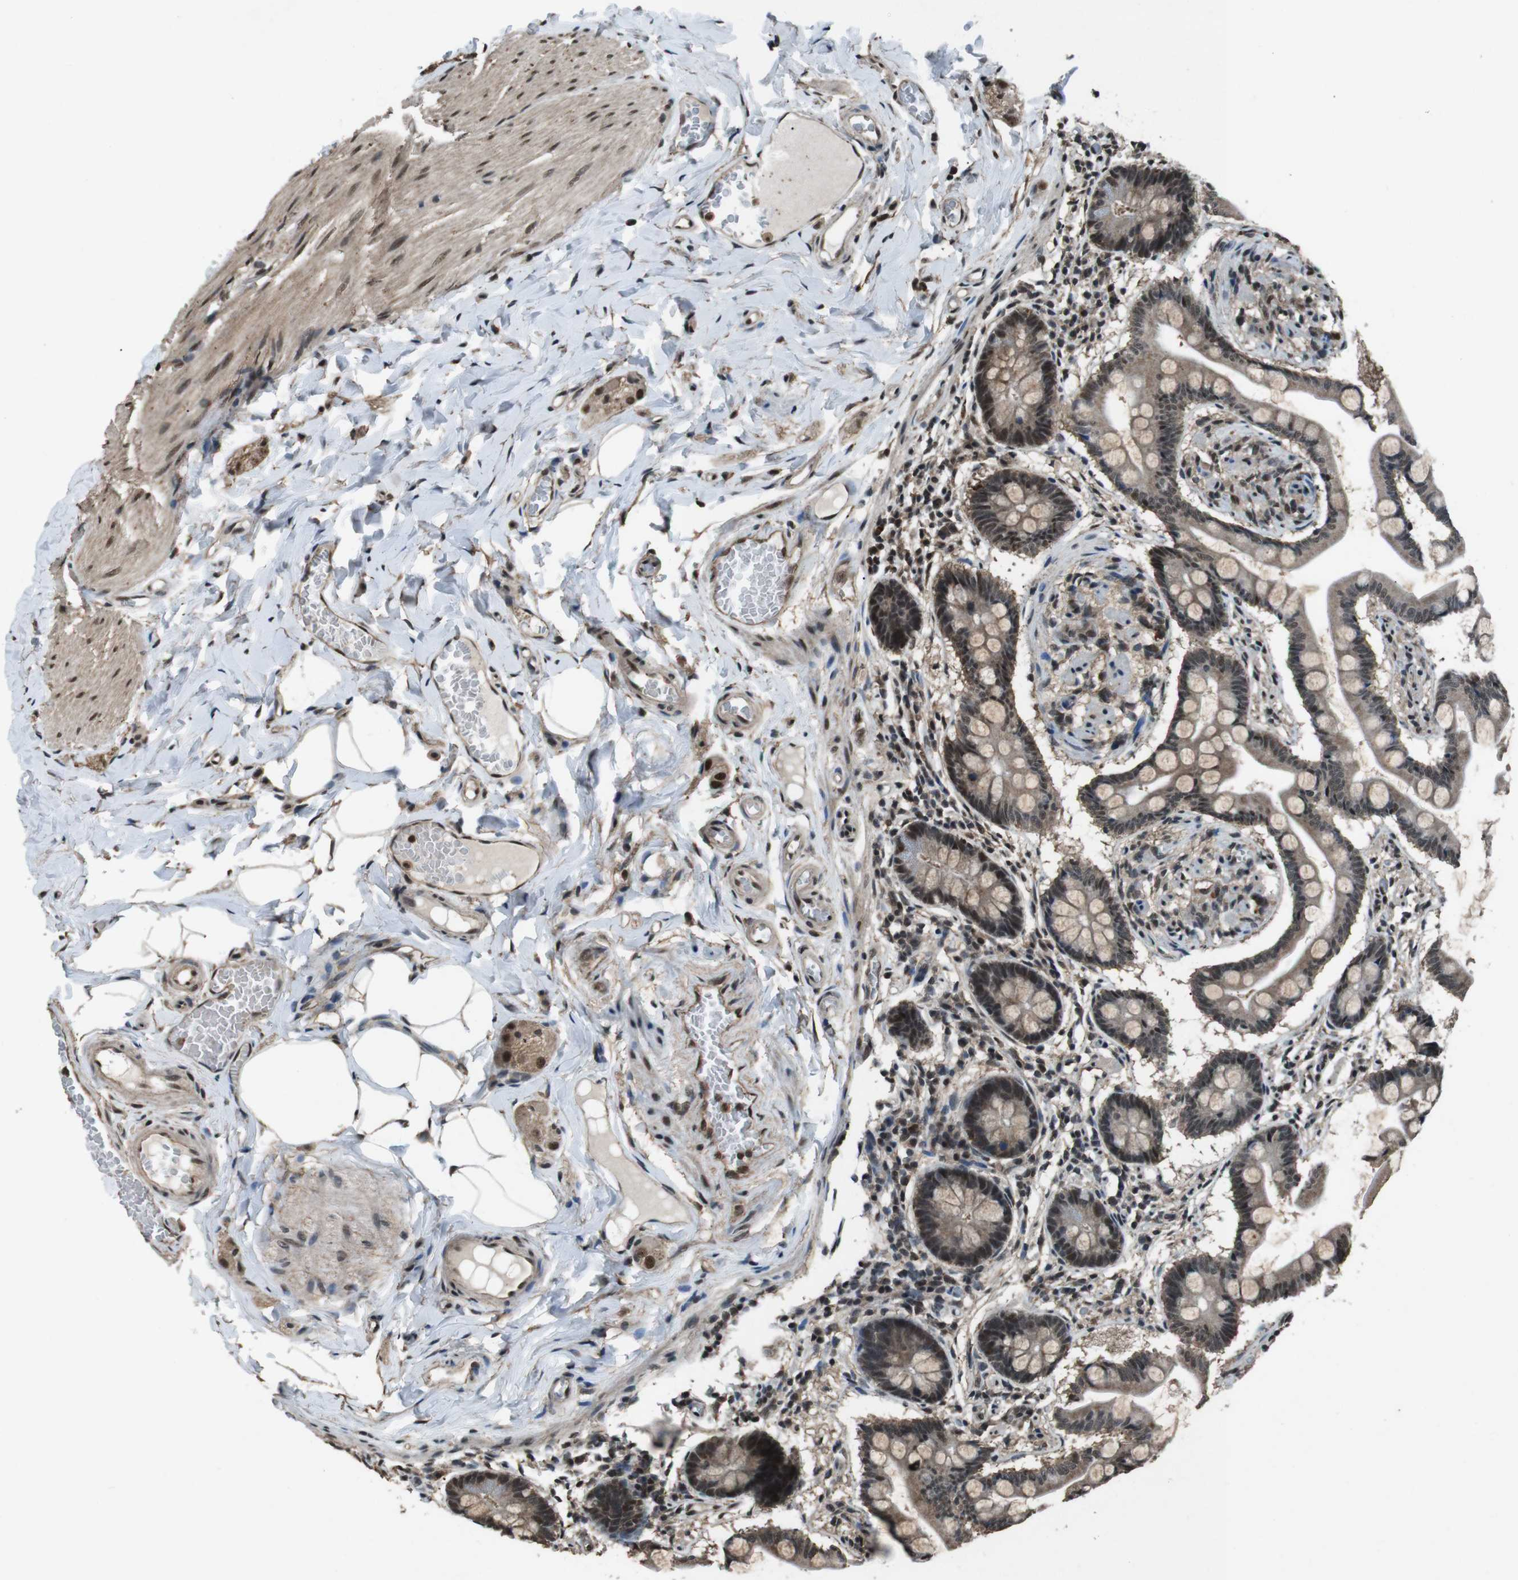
{"staining": {"intensity": "moderate", "quantity": ">75%", "location": "cytoplasmic/membranous,nuclear"}, "tissue": "small intestine", "cell_type": "Glandular cells", "image_type": "normal", "snomed": [{"axis": "morphology", "description": "Normal tissue, NOS"}, {"axis": "topography", "description": "Small intestine"}], "caption": "Unremarkable small intestine exhibits moderate cytoplasmic/membranous,nuclear expression in about >75% of glandular cells, visualized by immunohistochemistry.", "gene": "NR4A2", "patient": {"sex": "male", "age": 41}}